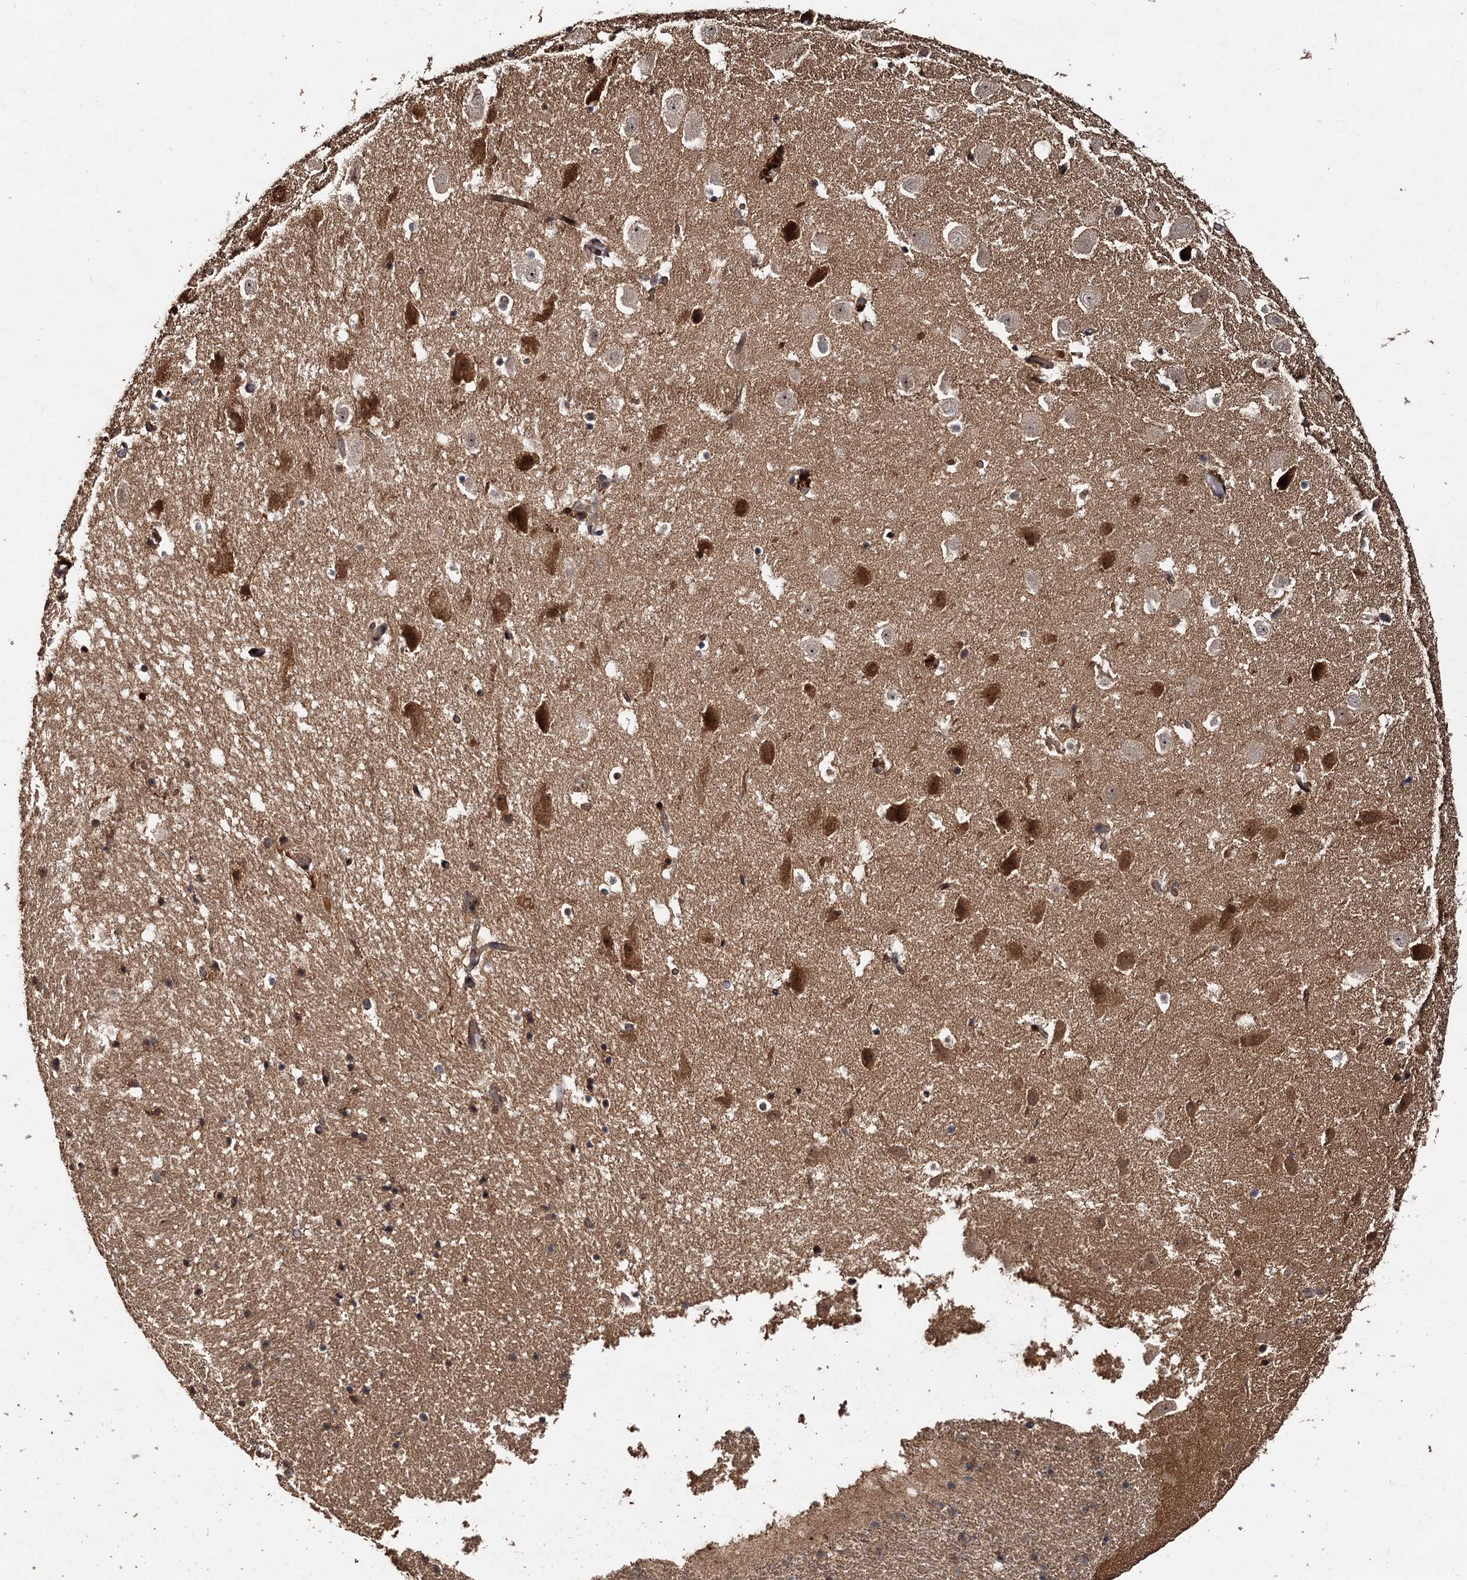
{"staining": {"intensity": "moderate", "quantity": "25%-75%", "location": "cytoplasmic/membranous,nuclear"}, "tissue": "hippocampus", "cell_type": "Glial cells", "image_type": "normal", "snomed": [{"axis": "morphology", "description": "Normal tissue, NOS"}, {"axis": "topography", "description": "Hippocampus"}], "caption": "Brown immunohistochemical staining in normal hippocampus demonstrates moderate cytoplasmic/membranous,nuclear expression in about 25%-75% of glial cells. The protein of interest is shown in brown color, while the nuclei are stained blue.", "gene": "MBD6", "patient": {"sex": "female", "age": 52}}